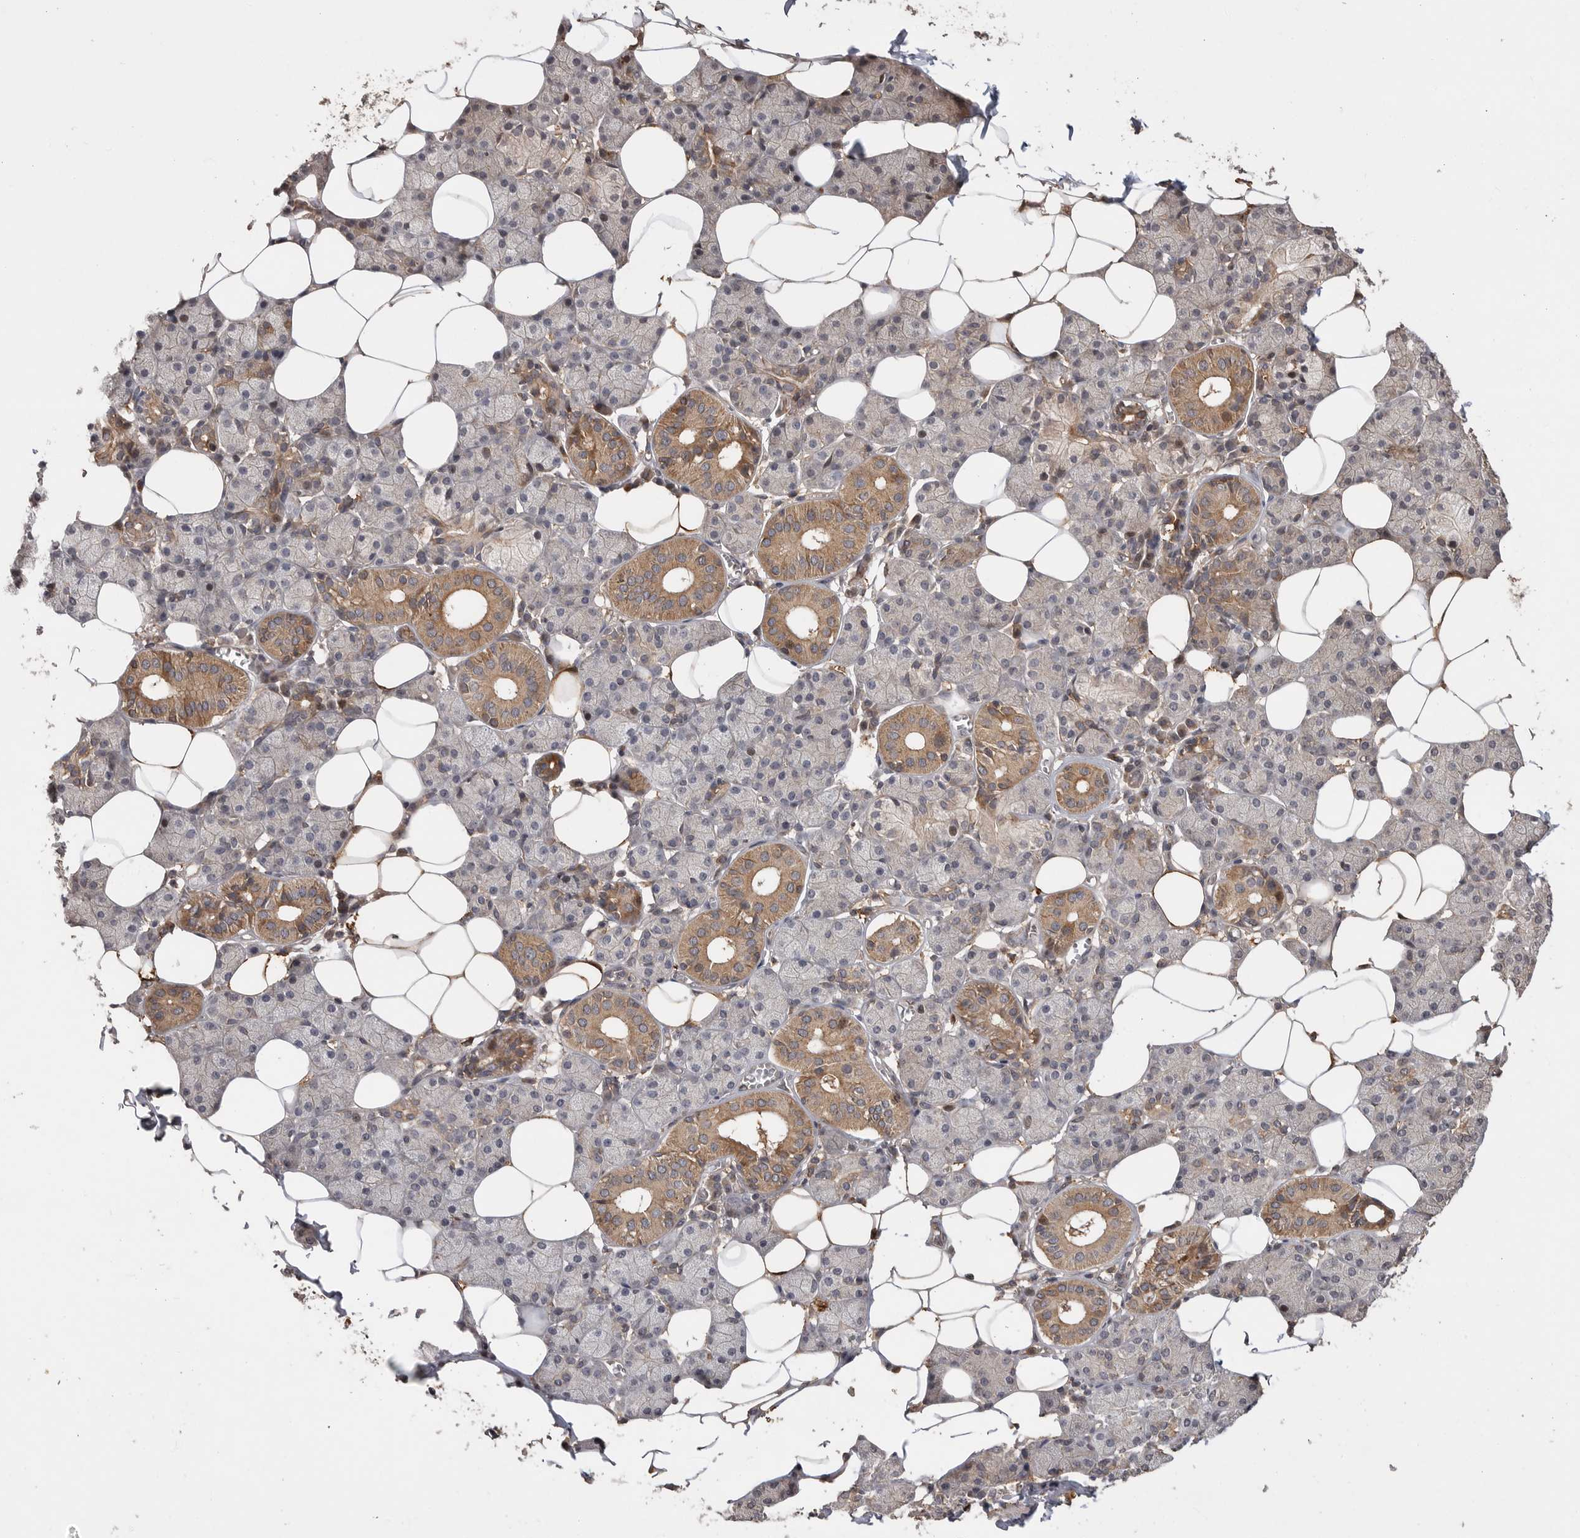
{"staining": {"intensity": "moderate", "quantity": "<25%", "location": "cytoplasmic/membranous"}, "tissue": "salivary gland", "cell_type": "Glandular cells", "image_type": "normal", "snomed": [{"axis": "morphology", "description": "Normal tissue, NOS"}, {"axis": "topography", "description": "Salivary gland"}], "caption": "Immunohistochemistry (DAB (3,3'-diaminobenzidine)) staining of benign salivary gland reveals moderate cytoplasmic/membranous protein staining in about <25% of glandular cells.", "gene": "VN1R4", "patient": {"sex": "female", "age": 33}}